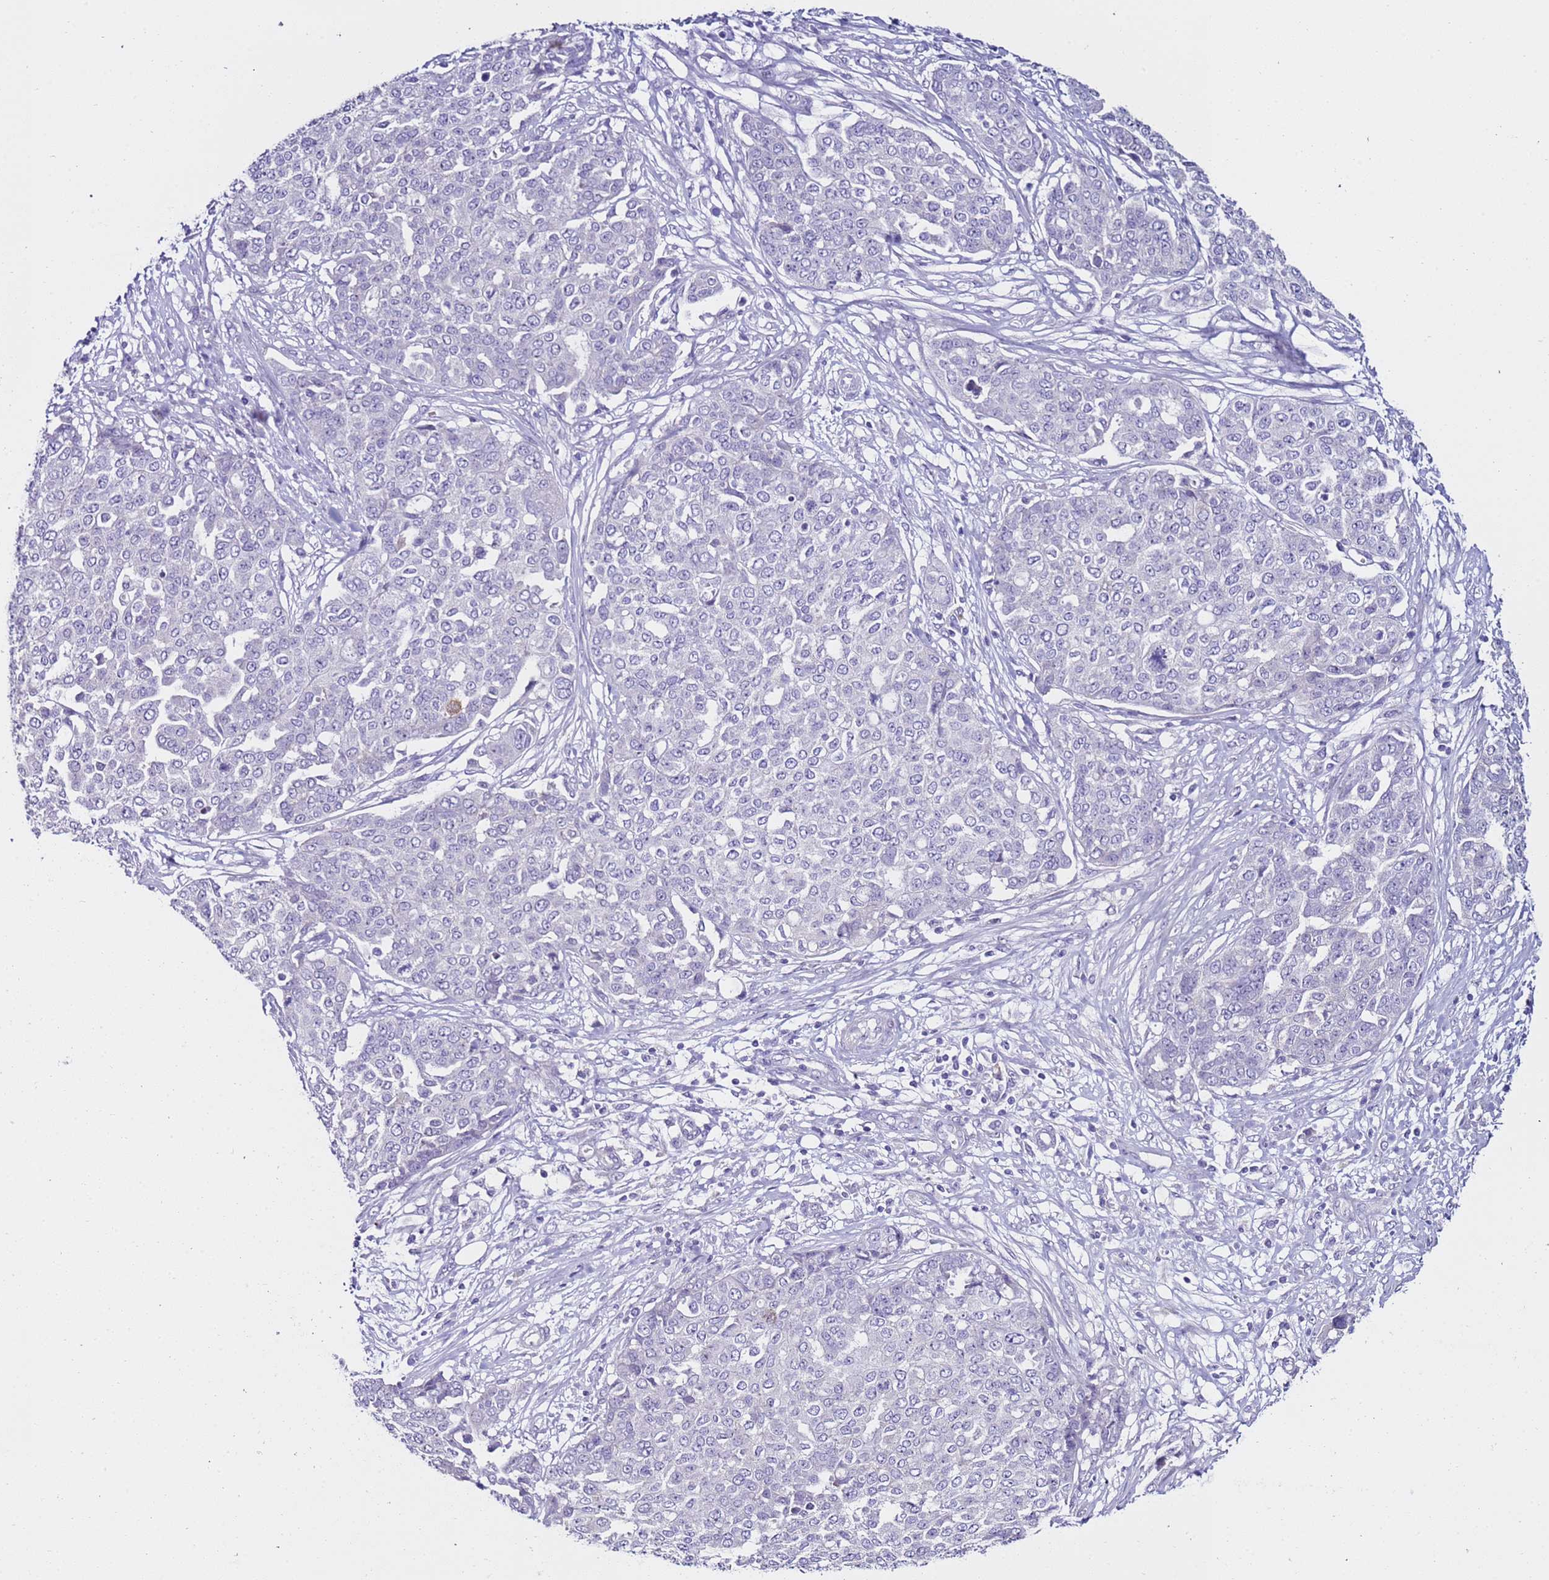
{"staining": {"intensity": "negative", "quantity": "none", "location": "none"}, "tissue": "ovarian cancer", "cell_type": "Tumor cells", "image_type": "cancer", "snomed": [{"axis": "morphology", "description": "Cystadenocarcinoma, serous, NOS"}, {"axis": "topography", "description": "Soft tissue"}, {"axis": "topography", "description": "Ovary"}], "caption": "Protein analysis of ovarian serous cystadenocarcinoma shows no significant expression in tumor cells.", "gene": "HGD", "patient": {"sex": "female", "age": 57}}